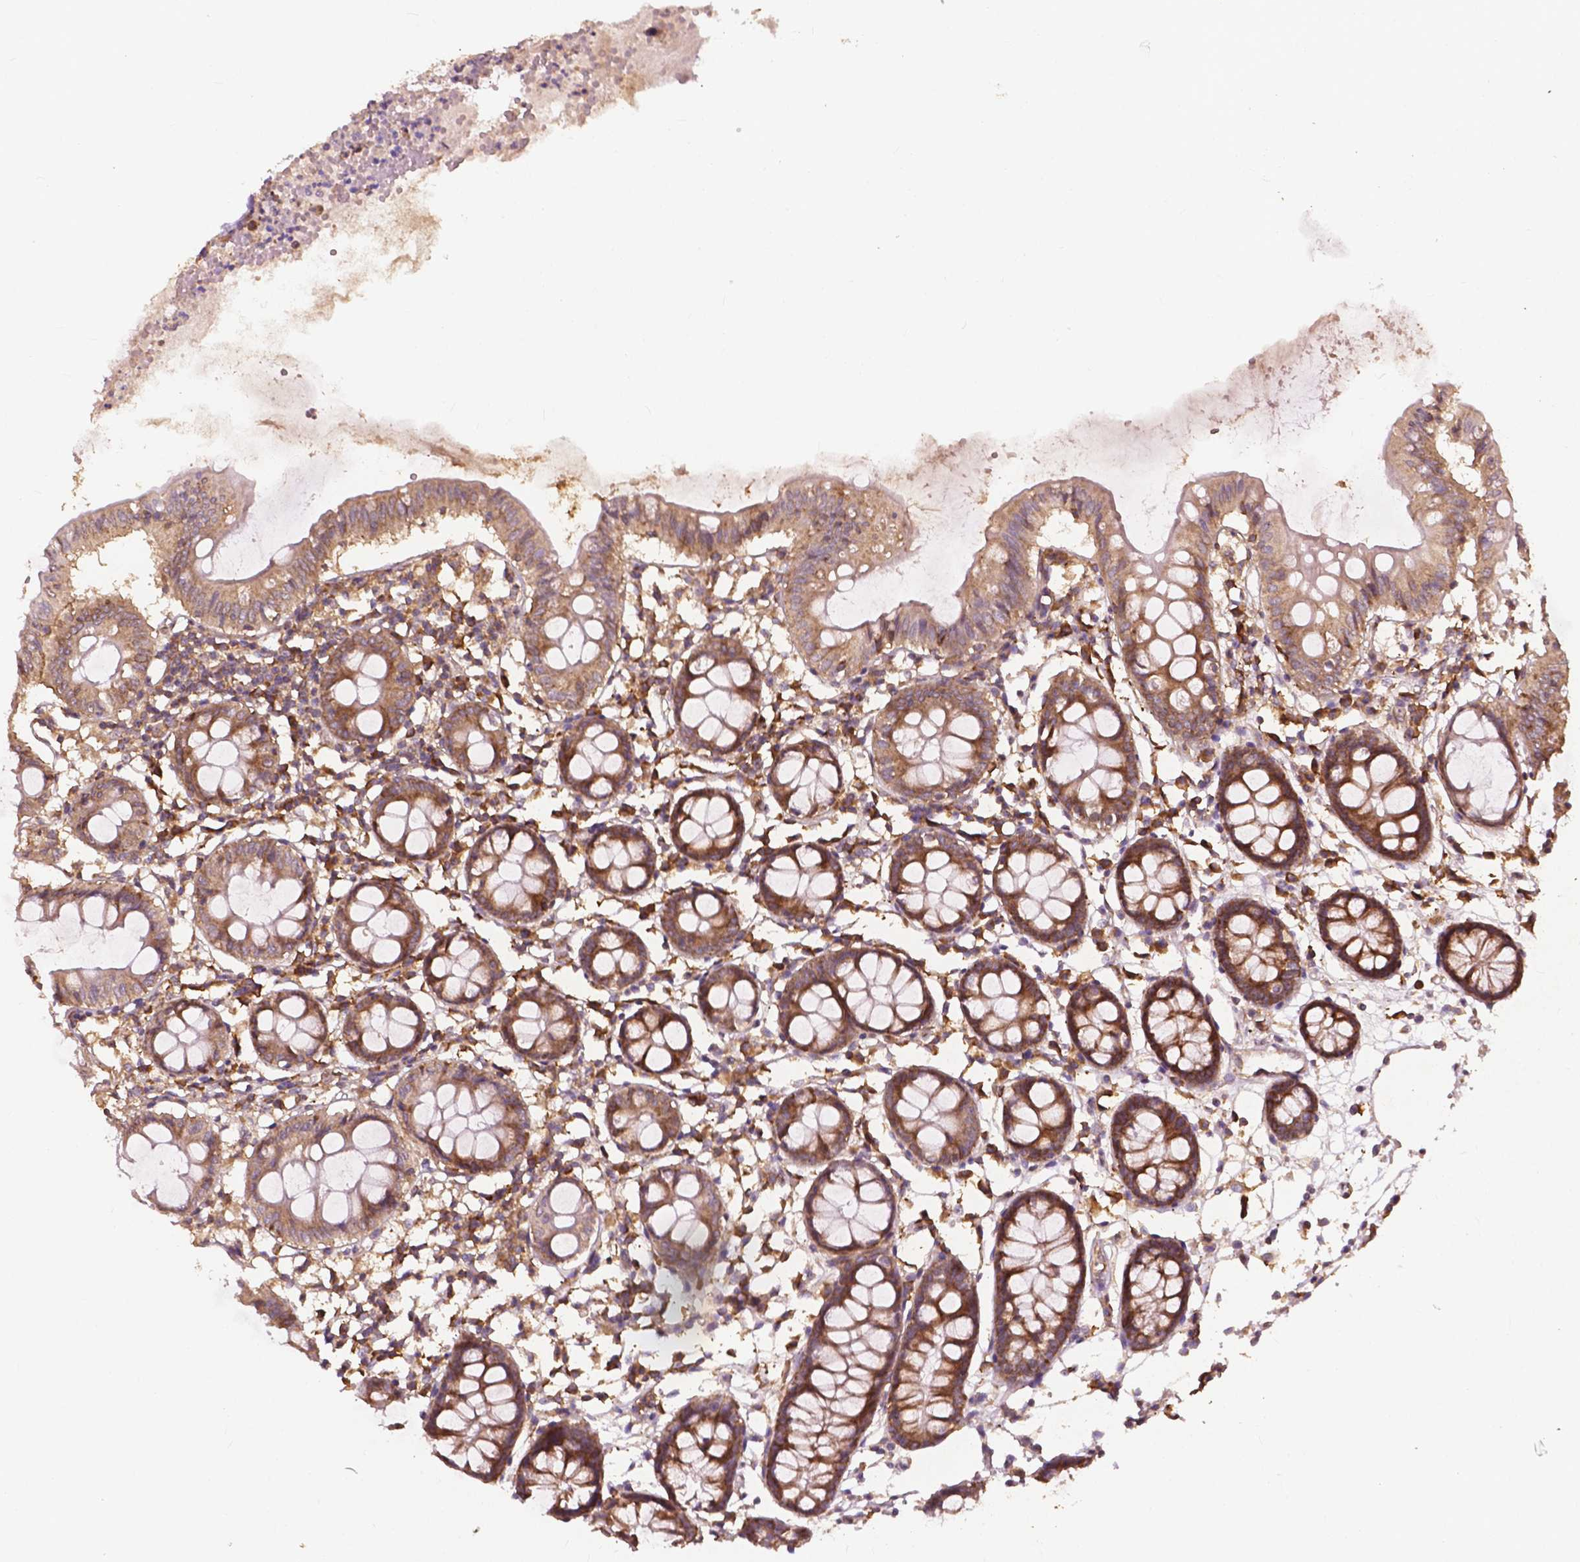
{"staining": {"intensity": "moderate", "quantity": "25%-75%", "location": "cytoplasmic/membranous"}, "tissue": "colon", "cell_type": "Endothelial cells", "image_type": "normal", "snomed": [{"axis": "morphology", "description": "Normal tissue, NOS"}, {"axis": "topography", "description": "Colon"}], "caption": "Immunohistochemical staining of benign human colon reveals 25%-75% levels of moderate cytoplasmic/membranous protein staining in approximately 25%-75% of endothelial cells.", "gene": "G3BP1", "patient": {"sex": "female", "age": 84}}